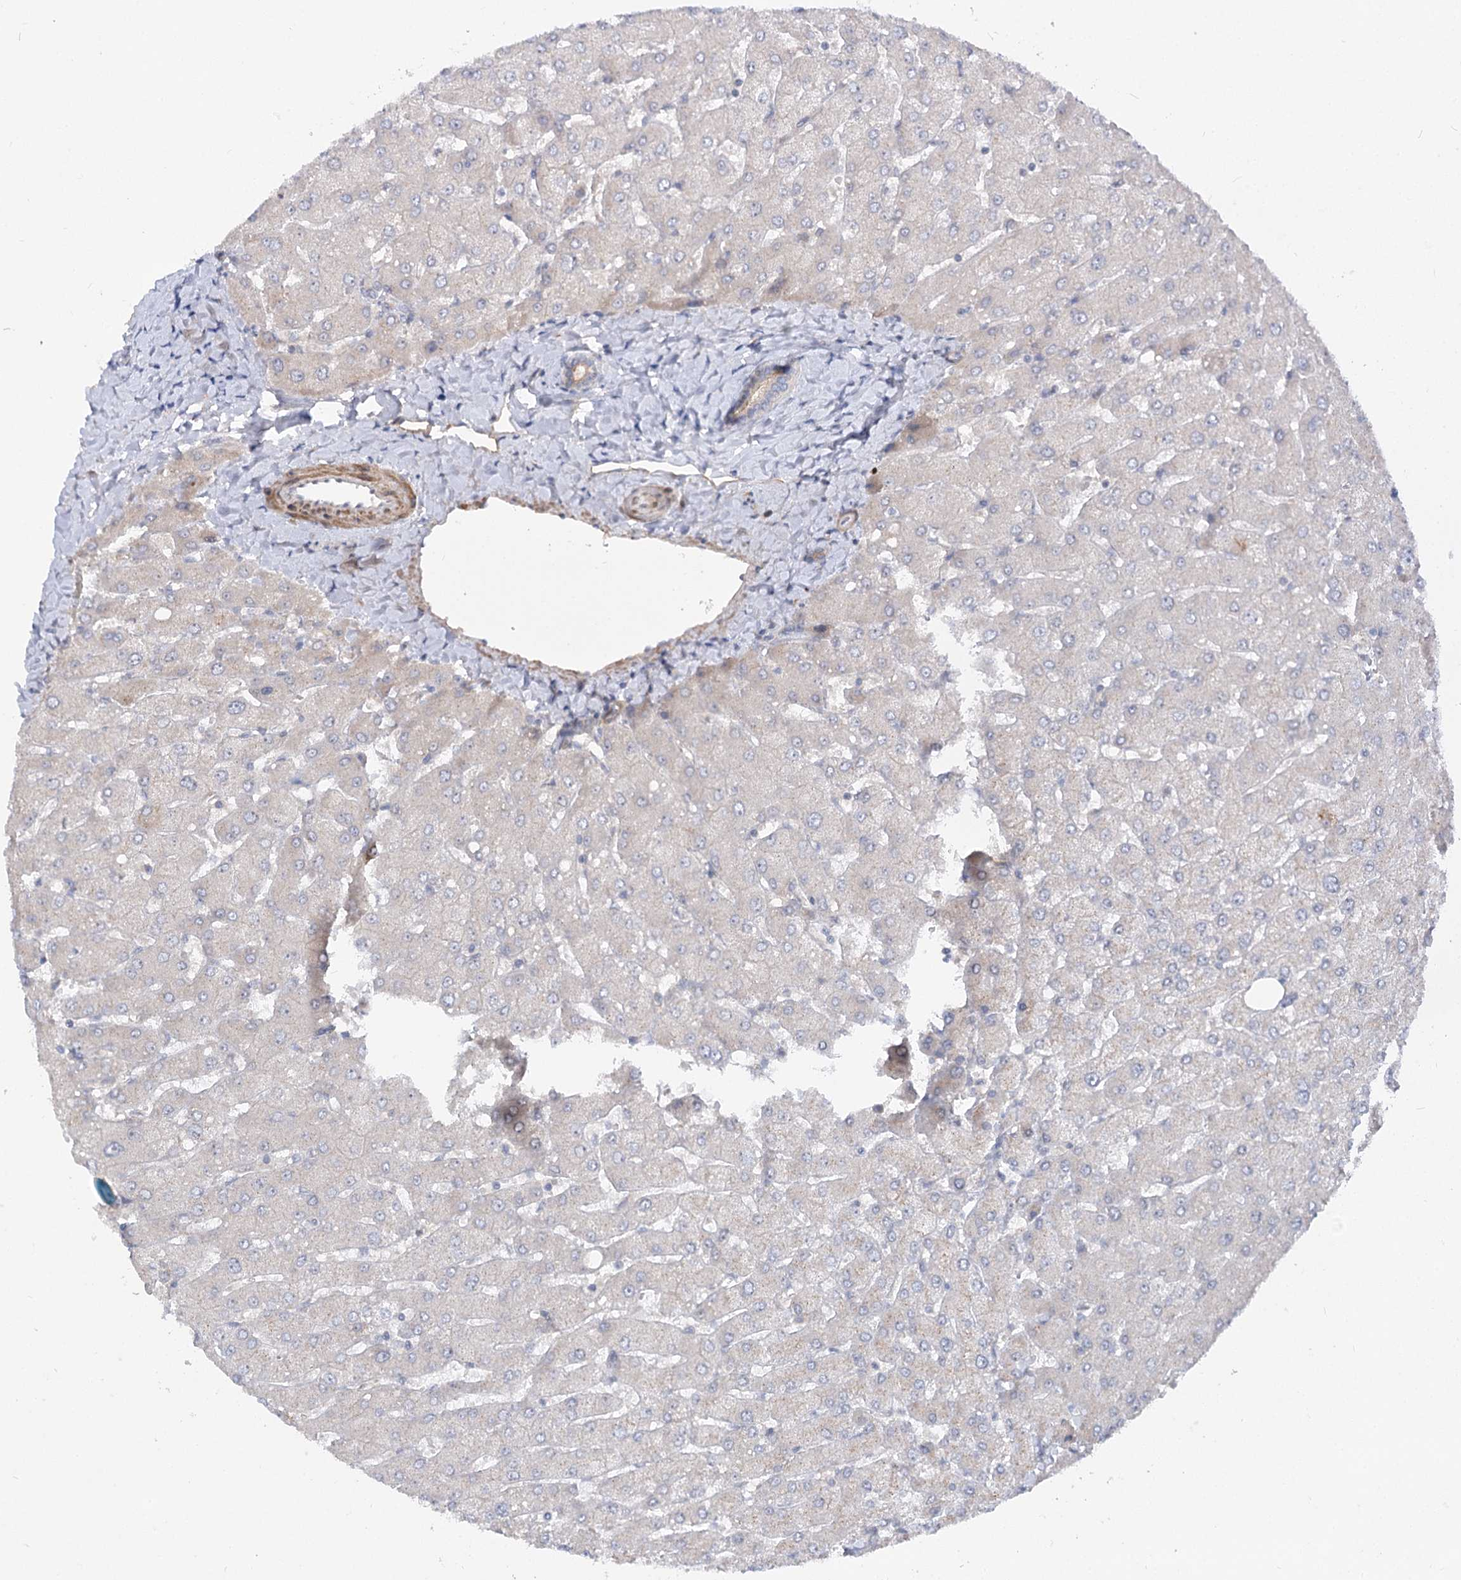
{"staining": {"intensity": "weak", "quantity": "<25%", "location": "cytoplasmic/membranous"}, "tissue": "liver", "cell_type": "Cholangiocytes", "image_type": "normal", "snomed": [{"axis": "morphology", "description": "Normal tissue, NOS"}, {"axis": "topography", "description": "Liver"}], "caption": "Cholangiocytes are negative for brown protein staining in normal liver. Nuclei are stained in blue.", "gene": "FGF19", "patient": {"sex": "male", "age": 55}}